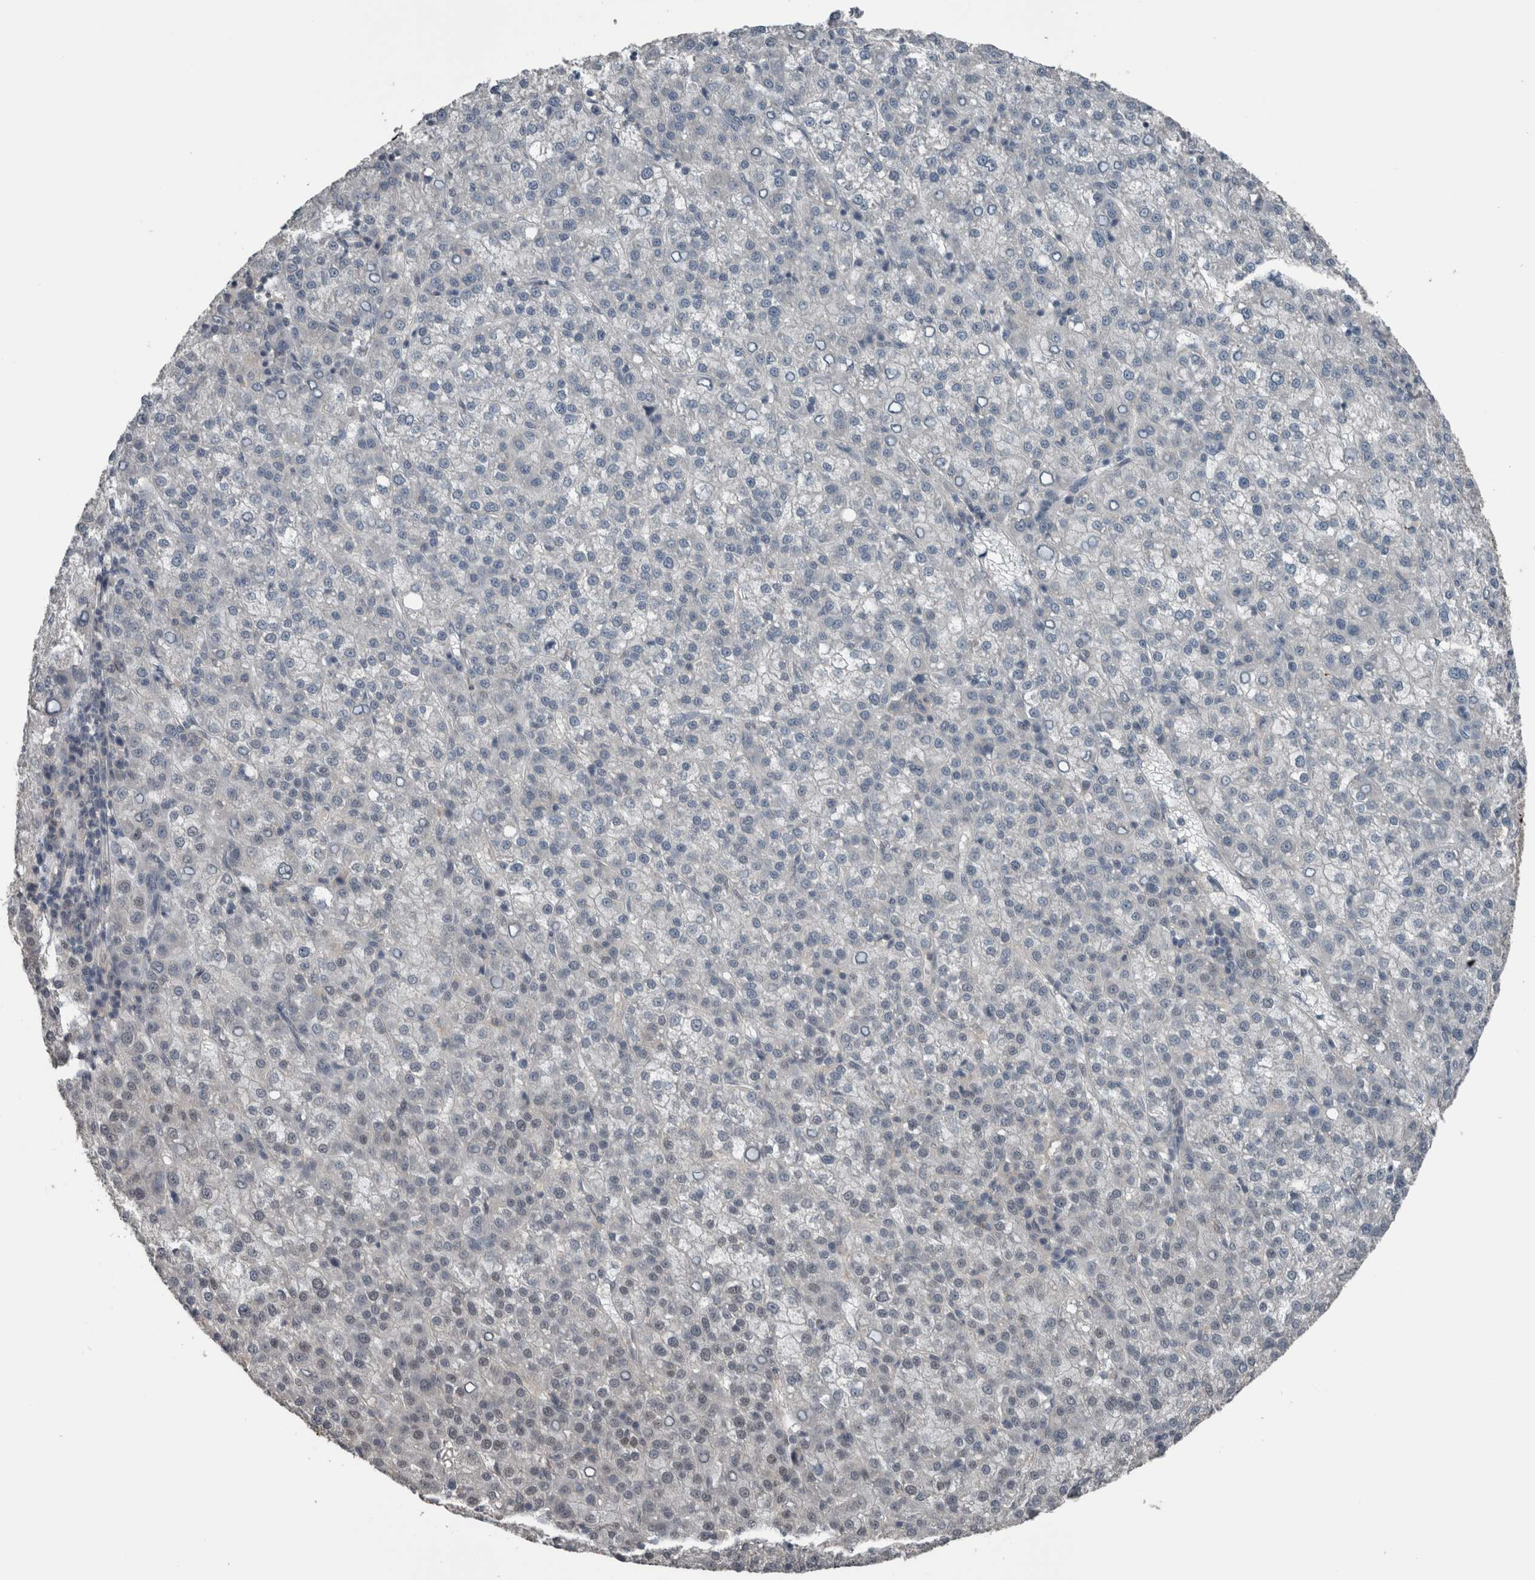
{"staining": {"intensity": "negative", "quantity": "none", "location": "none"}, "tissue": "liver cancer", "cell_type": "Tumor cells", "image_type": "cancer", "snomed": [{"axis": "morphology", "description": "Carcinoma, Hepatocellular, NOS"}, {"axis": "topography", "description": "Liver"}], "caption": "Immunohistochemical staining of human hepatocellular carcinoma (liver) demonstrates no significant expression in tumor cells.", "gene": "ZBTB21", "patient": {"sex": "female", "age": 58}}